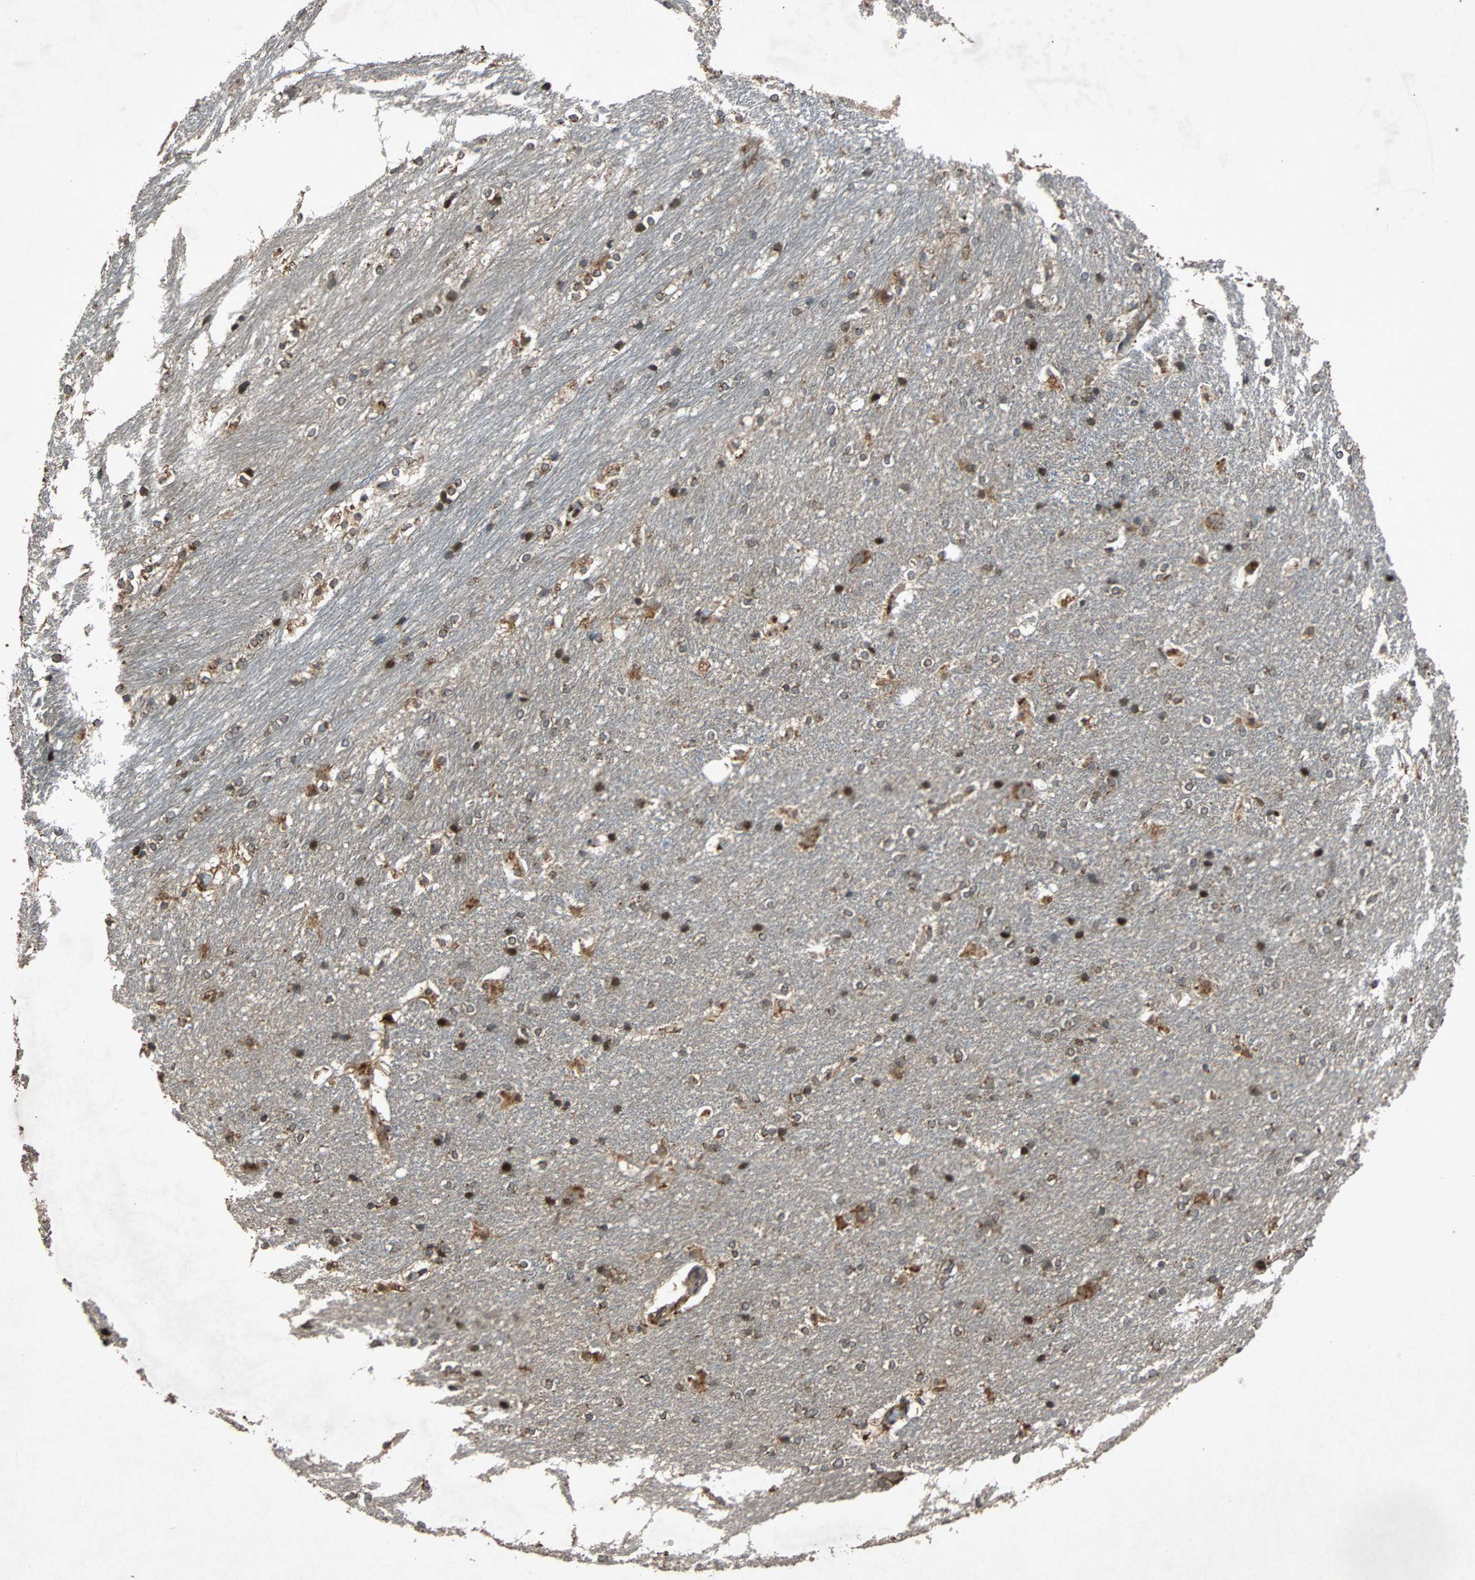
{"staining": {"intensity": "moderate", "quantity": "25%-75%", "location": "cytoplasmic/membranous,nuclear"}, "tissue": "hippocampus", "cell_type": "Glial cells", "image_type": "normal", "snomed": [{"axis": "morphology", "description": "Normal tissue, NOS"}, {"axis": "topography", "description": "Hippocampus"}], "caption": "DAB immunohistochemical staining of benign hippocampus exhibits moderate cytoplasmic/membranous,nuclear protein expression in about 25%-75% of glial cells. (DAB IHC with brightfield microscopy, high magnification).", "gene": "USP31", "patient": {"sex": "female", "age": 19}}